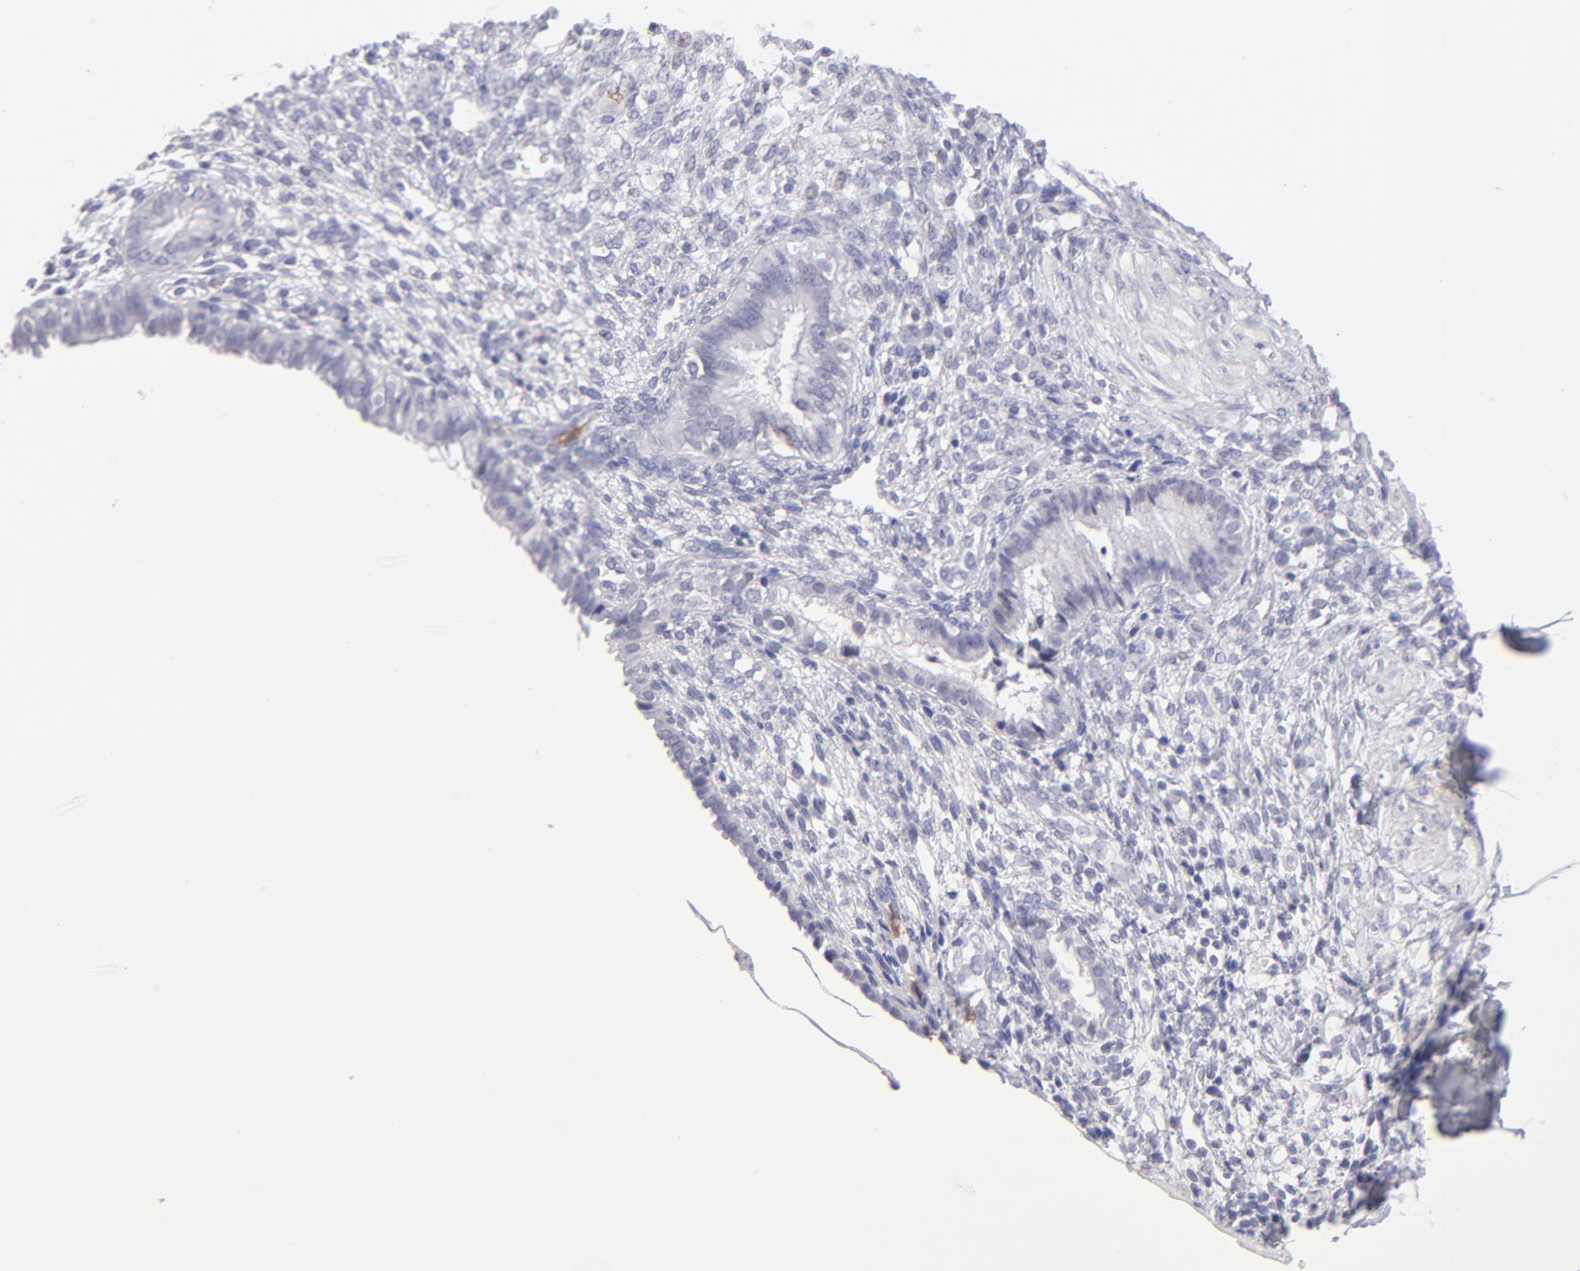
{"staining": {"intensity": "negative", "quantity": "none", "location": "none"}, "tissue": "endometrium", "cell_type": "Cells in endometrial stroma", "image_type": "normal", "snomed": [{"axis": "morphology", "description": "Normal tissue, NOS"}, {"axis": "topography", "description": "Endometrium"}], "caption": "Human endometrium stained for a protein using IHC displays no staining in cells in endometrial stroma.", "gene": "LTB4R", "patient": {"sex": "female", "age": 72}}